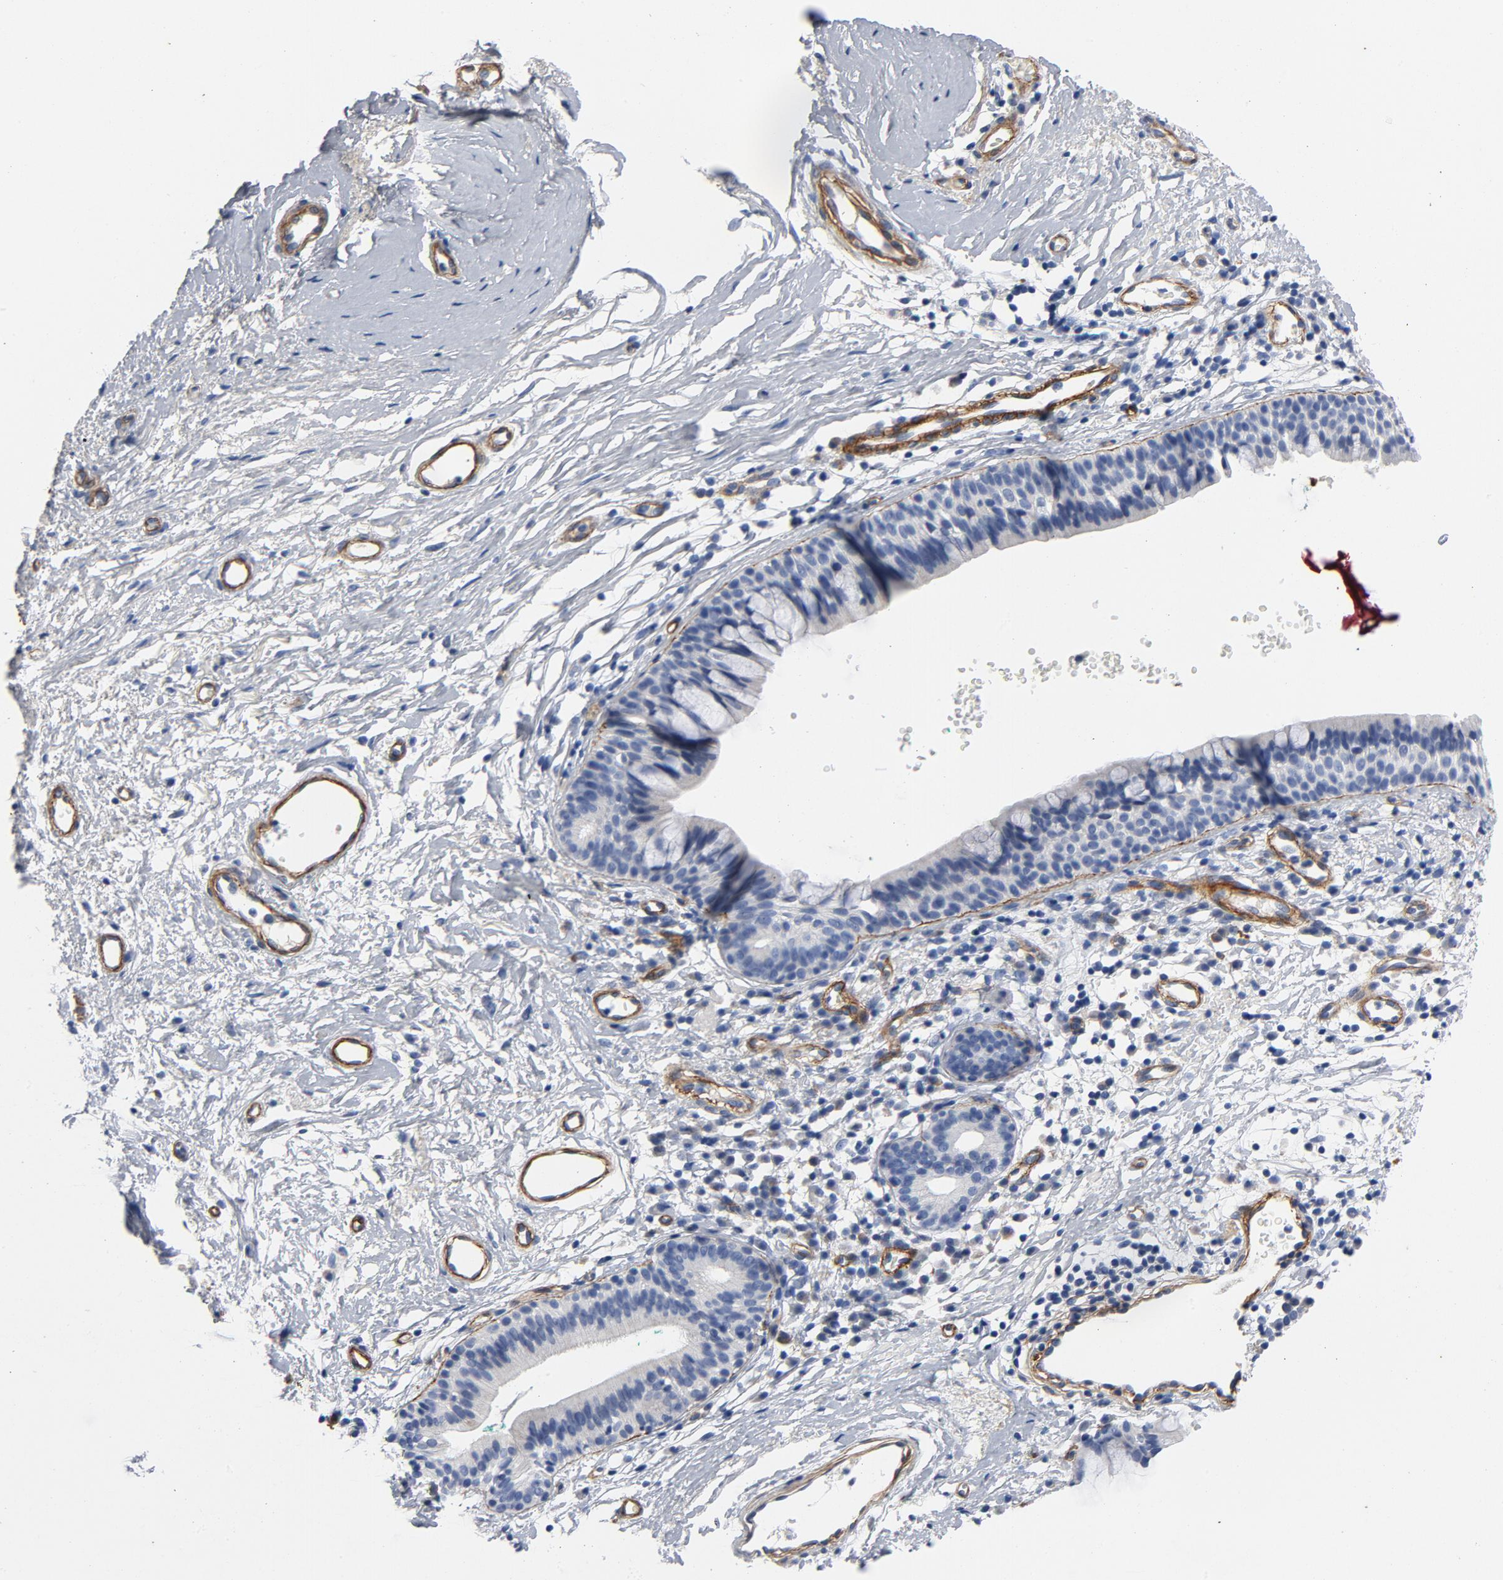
{"staining": {"intensity": "moderate", "quantity": "<25%", "location": "cytoplasmic/membranous"}, "tissue": "nasopharynx", "cell_type": "Respiratory epithelial cells", "image_type": "normal", "snomed": [{"axis": "morphology", "description": "Normal tissue, NOS"}, {"axis": "morphology", "description": "Basal cell carcinoma"}, {"axis": "topography", "description": "Cartilage tissue"}, {"axis": "topography", "description": "Nasopharynx"}, {"axis": "topography", "description": "Oral tissue"}], "caption": "A brown stain labels moderate cytoplasmic/membranous positivity of a protein in respiratory epithelial cells of normal nasopharynx. (IHC, brightfield microscopy, high magnification).", "gene": "LAMC1", "patient": {"sex": "female", "age": 77}}